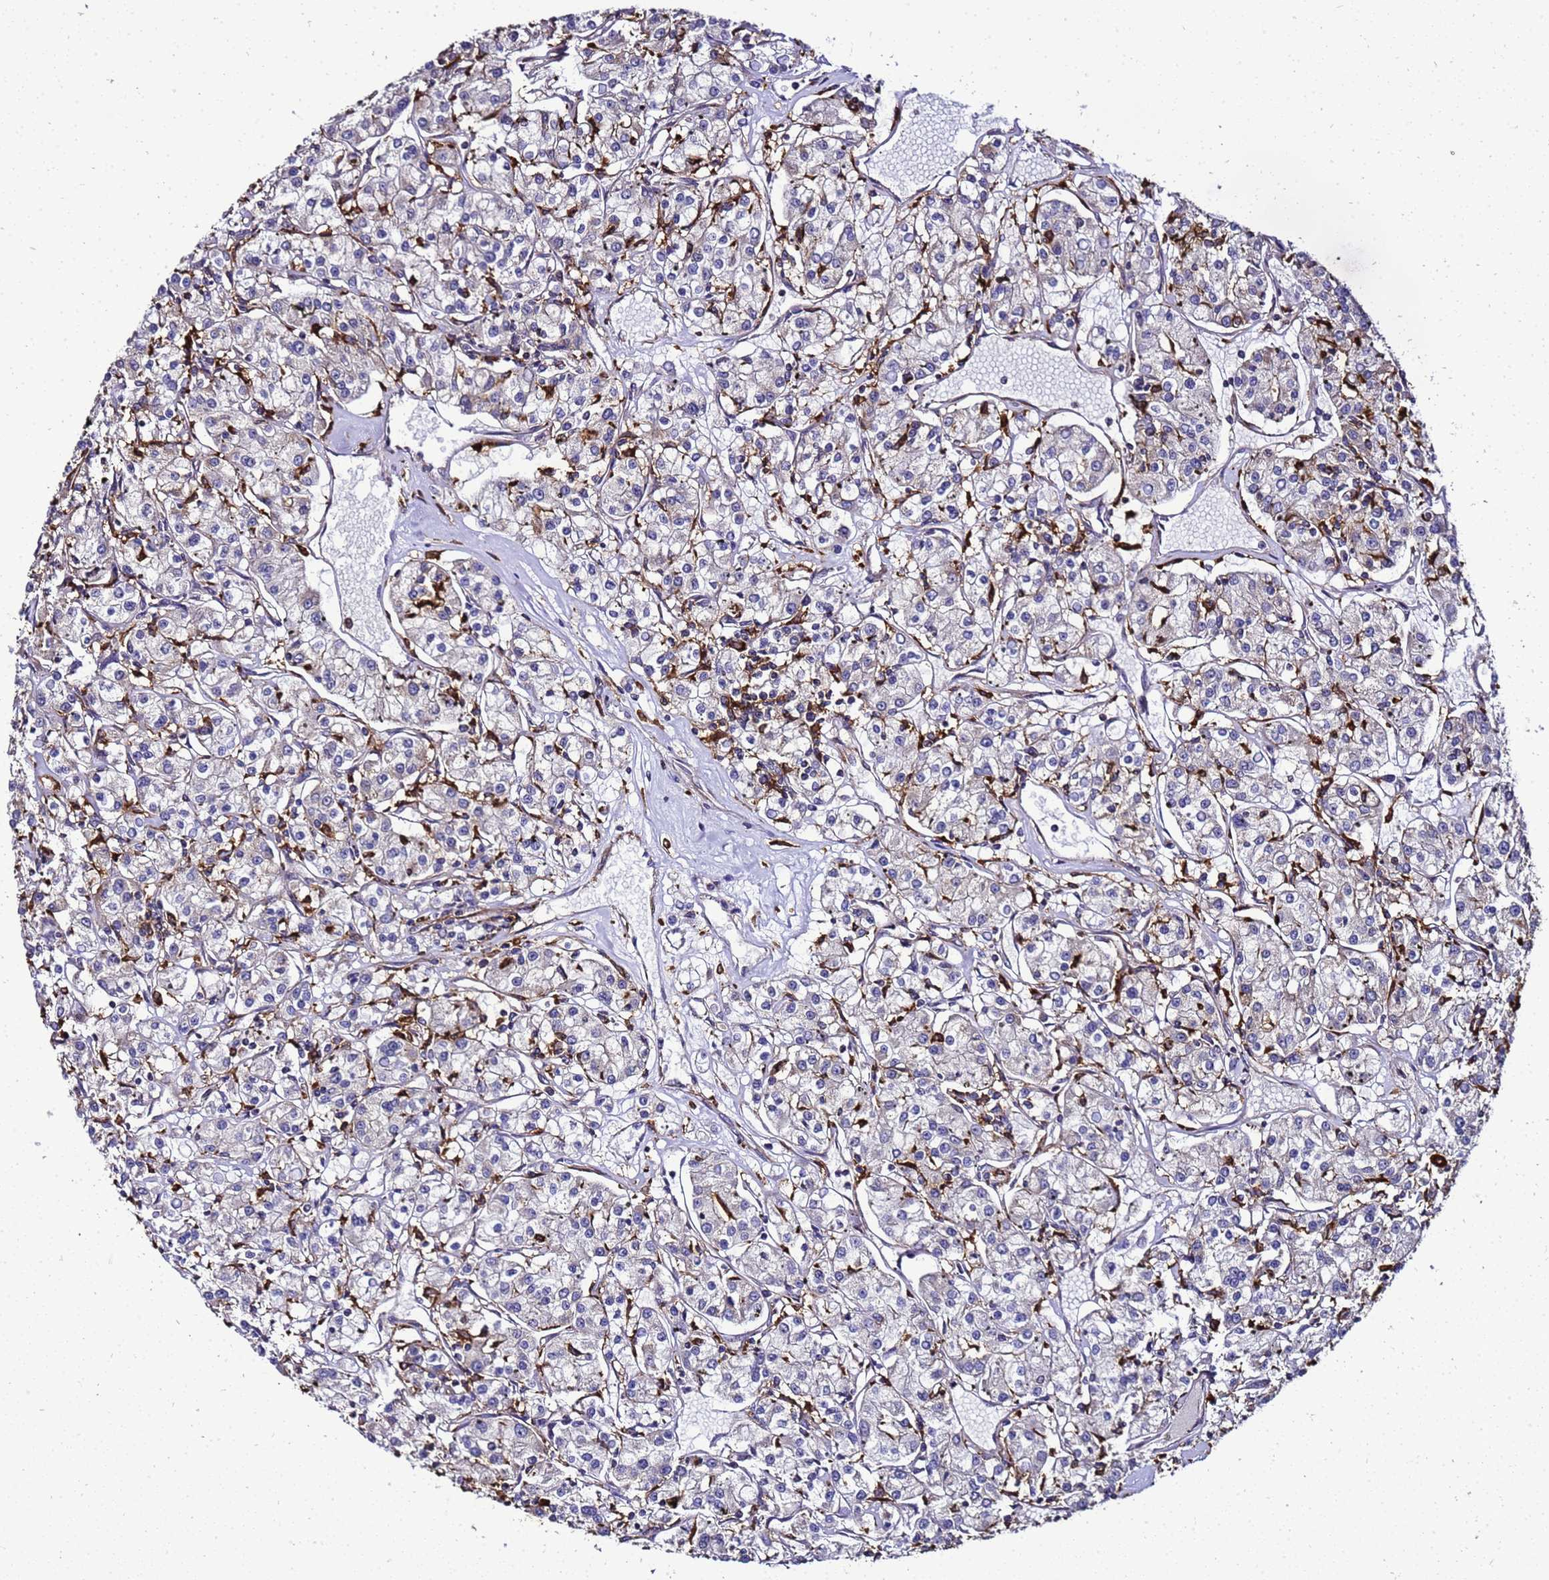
{"staining": {"intensity": "negative", "quantity": "none", "location": "none"}, "tissue": "renal cancer", "cell_type": "Tumor cells", "image_type": "cancer", "snomed": [{"axis": "morphology", "description": "Adenocarcinoma, NOS"}, {"axis": "topography", "description": "Kidney"}], "caption": "Tumor cells show no significant staining in renal adenocarcinoma. The staining was performed using DAB to visualize the protein expression in brown, while the nuclei were stained in blue with hematoxylin (Magnification: 20x).", "gene": "TRABD", "patient": {"sex": "female", "age": 59}}